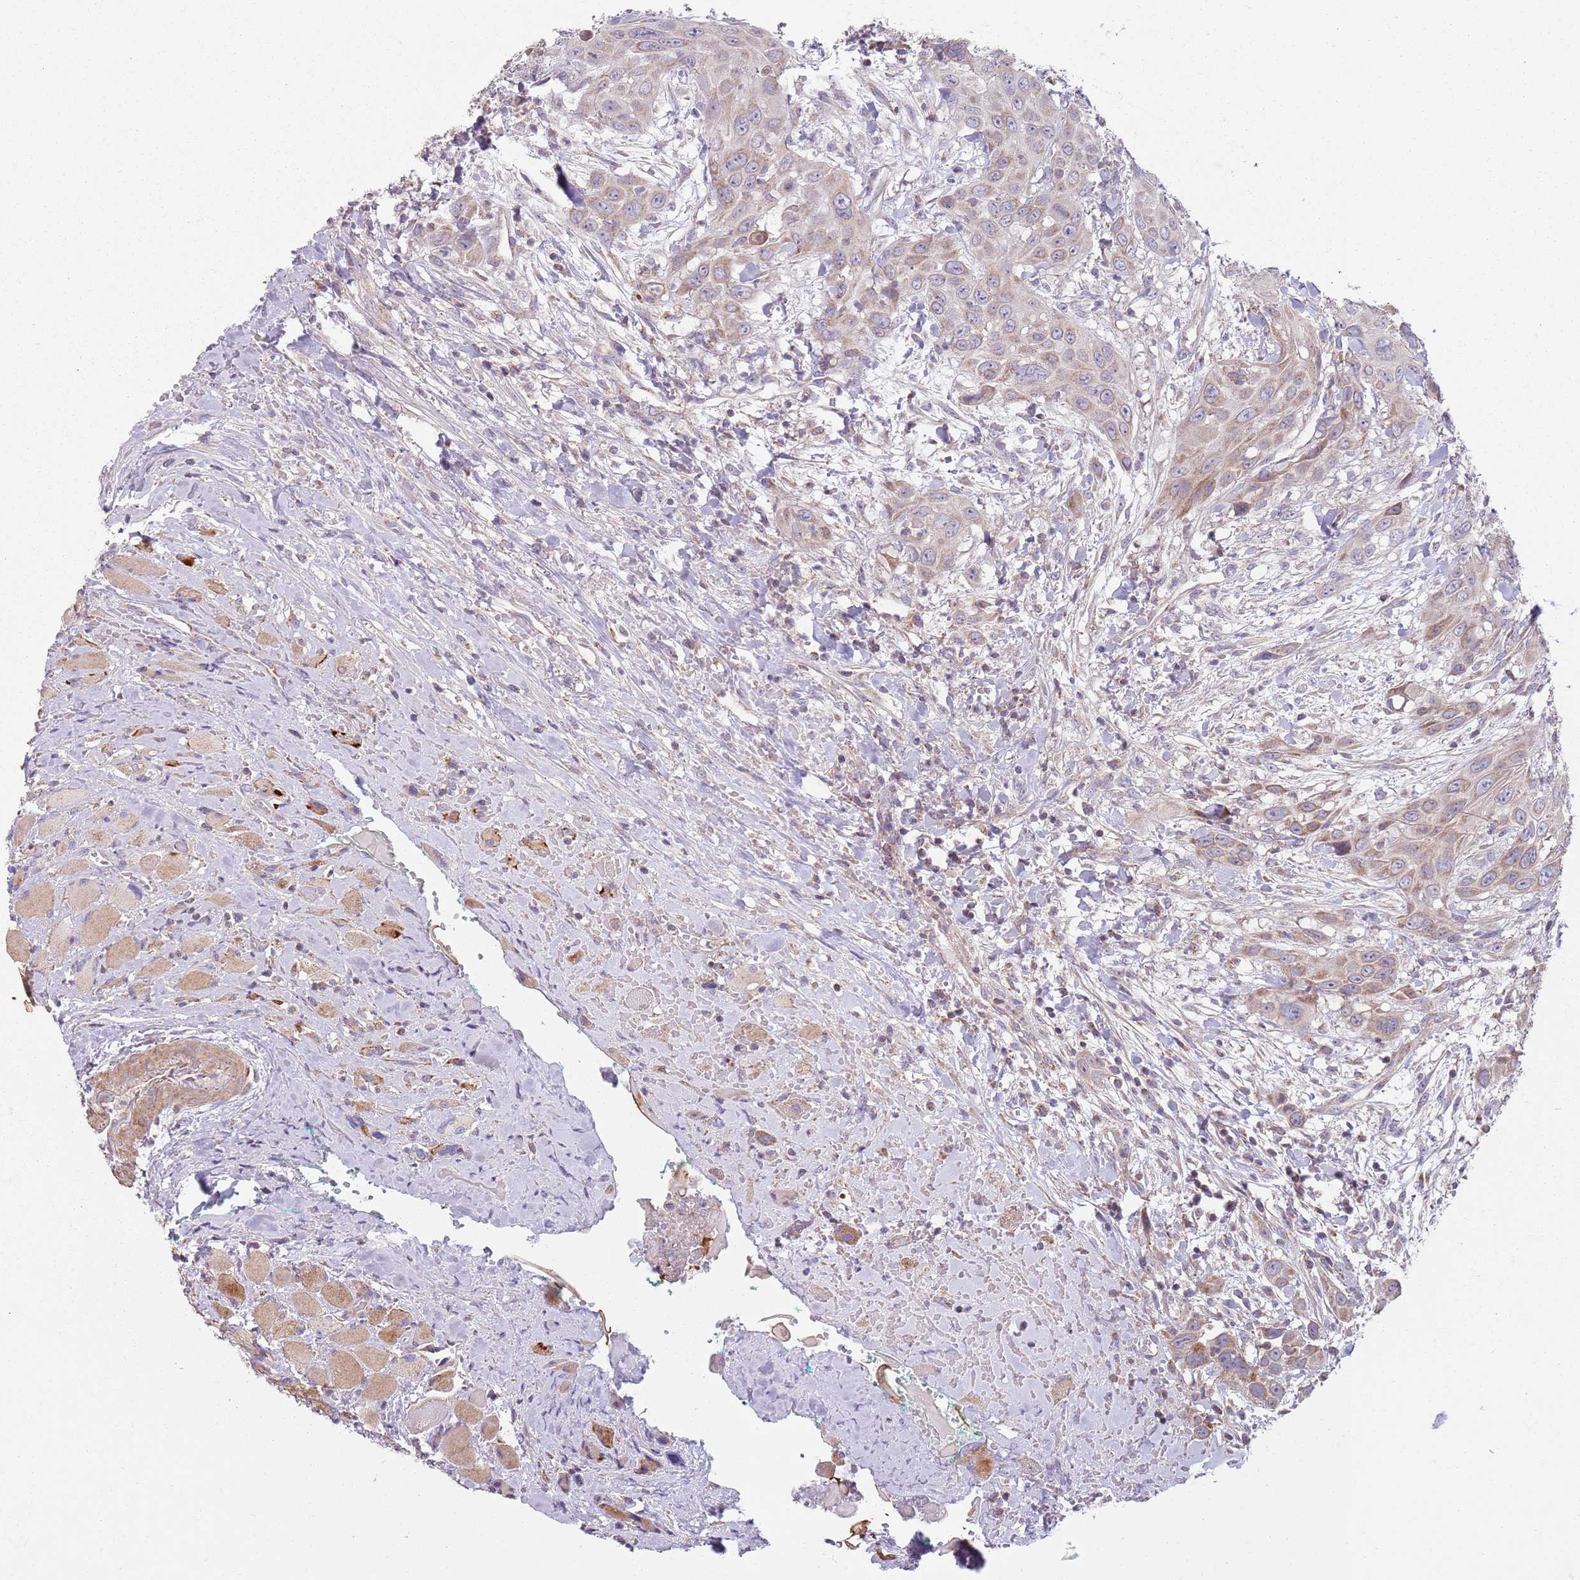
{"staining": {"intensity": "weak", "quantity": "25%-75%", "location": "cytoplasmic/membranous"}, "tissue": "head and neck cancer", "cell_type": "Tumor cells", "image_type": "cancer", "snomed": [{"axis": "morphology", "description": "Squamous cell carcinoma, NOS"}, {"axis": "topography", "description": "Head-Neck"}], "caption": "There is low levels of weak cytoplasmic/membranous expression in tumor cells of head and neck cancer, as demonstrated by immunohistochemical staining (brown color).", "gene": "GAS8", "patient": {"sex": "male", "age": 81}}